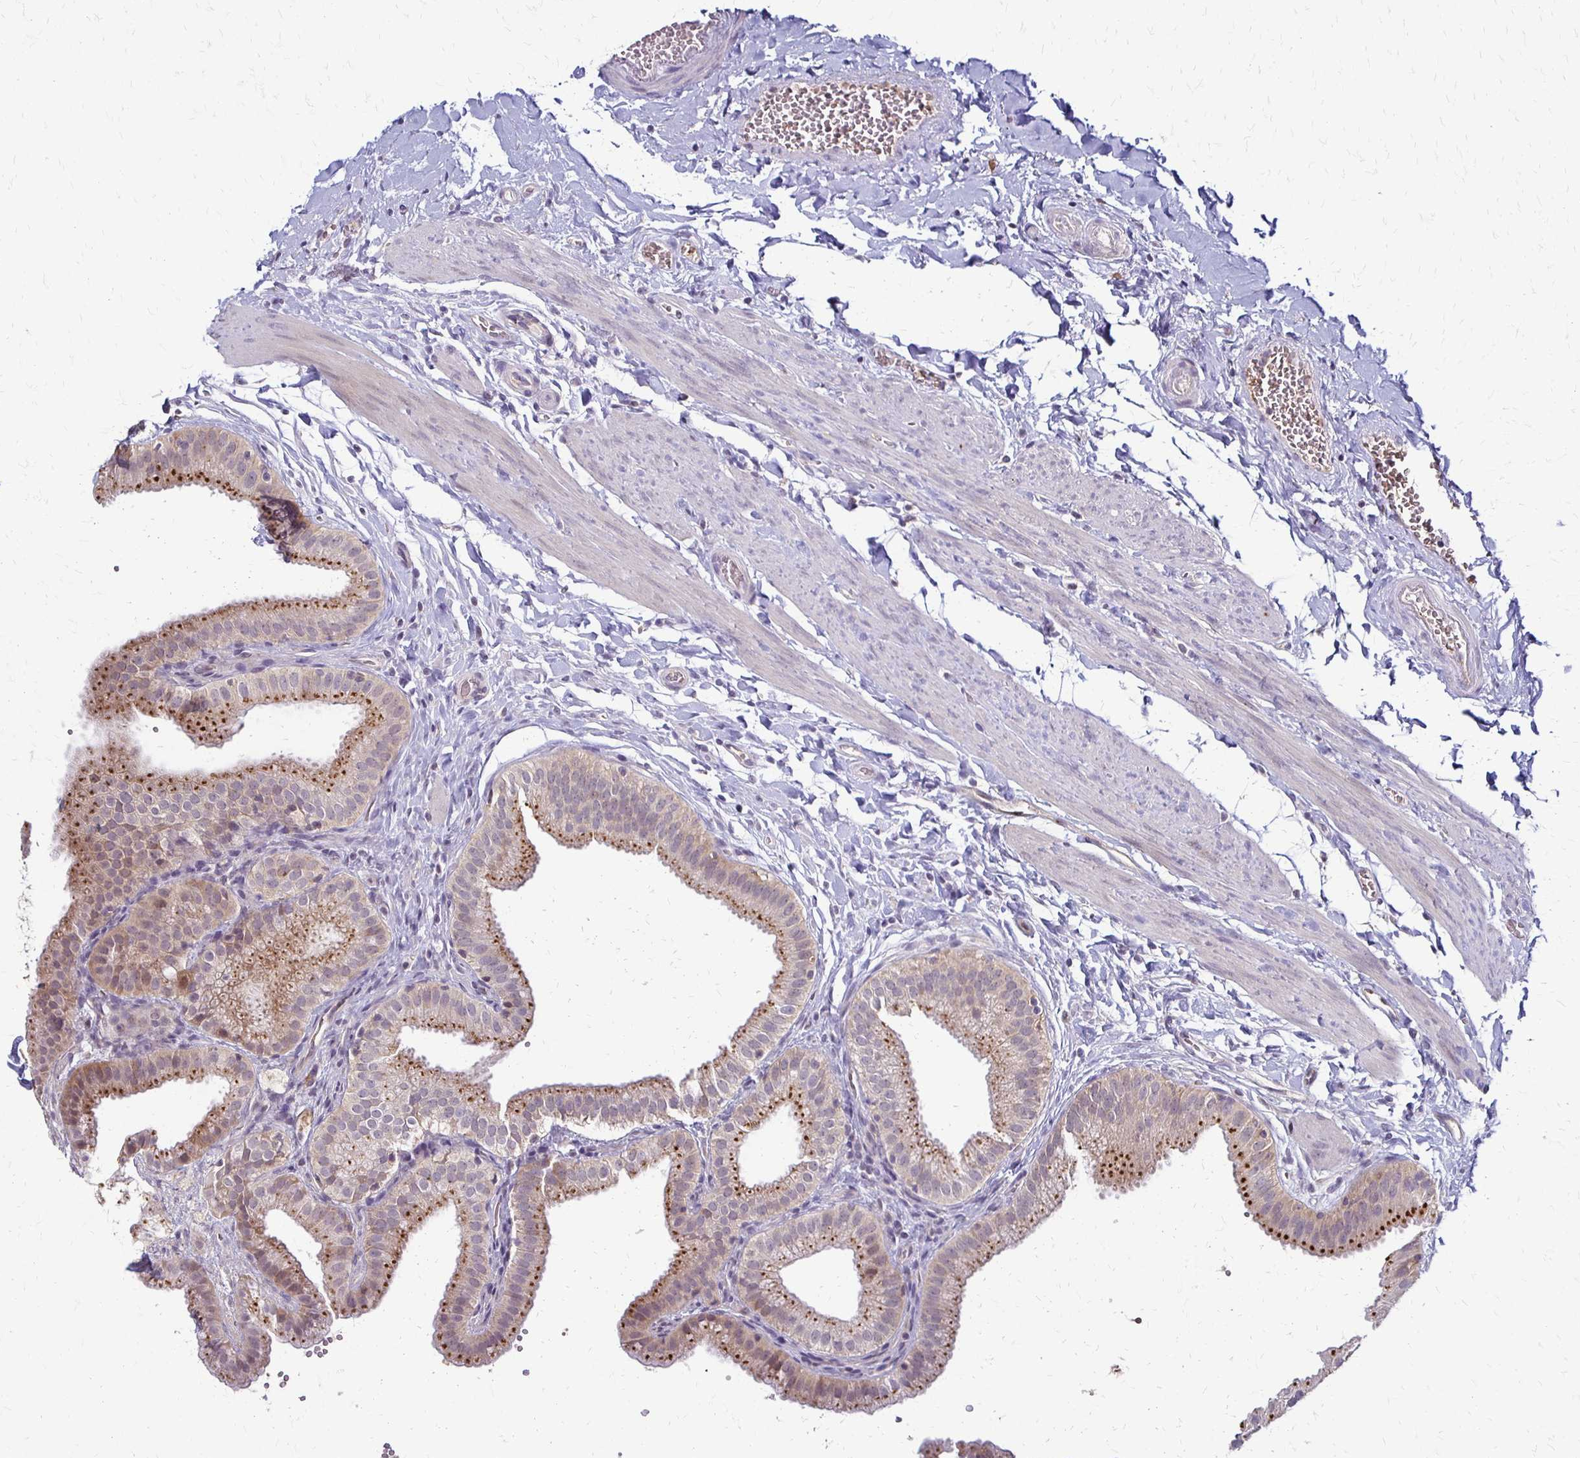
{"staining": {"intensity": "moderate", "quantity": ">75%", "location": "cytoplasmic/membranous"}, "tissue": "gallbladder", "cell_type": "Glandular cells", "image_type": "normal", "snomed": [{"axis": "morphology", "description": "Normal tissue, NOS"}, {"axis": "topography", "description": "Gallbladder"}], "caption": "A histopathology image of human gallbladder stained for a protein reveals moderate cytoplasmic/membranous brown staining in glandular cells.", "gene": "SLC9A9", "patient": {"sex": "female", "age": 63}}